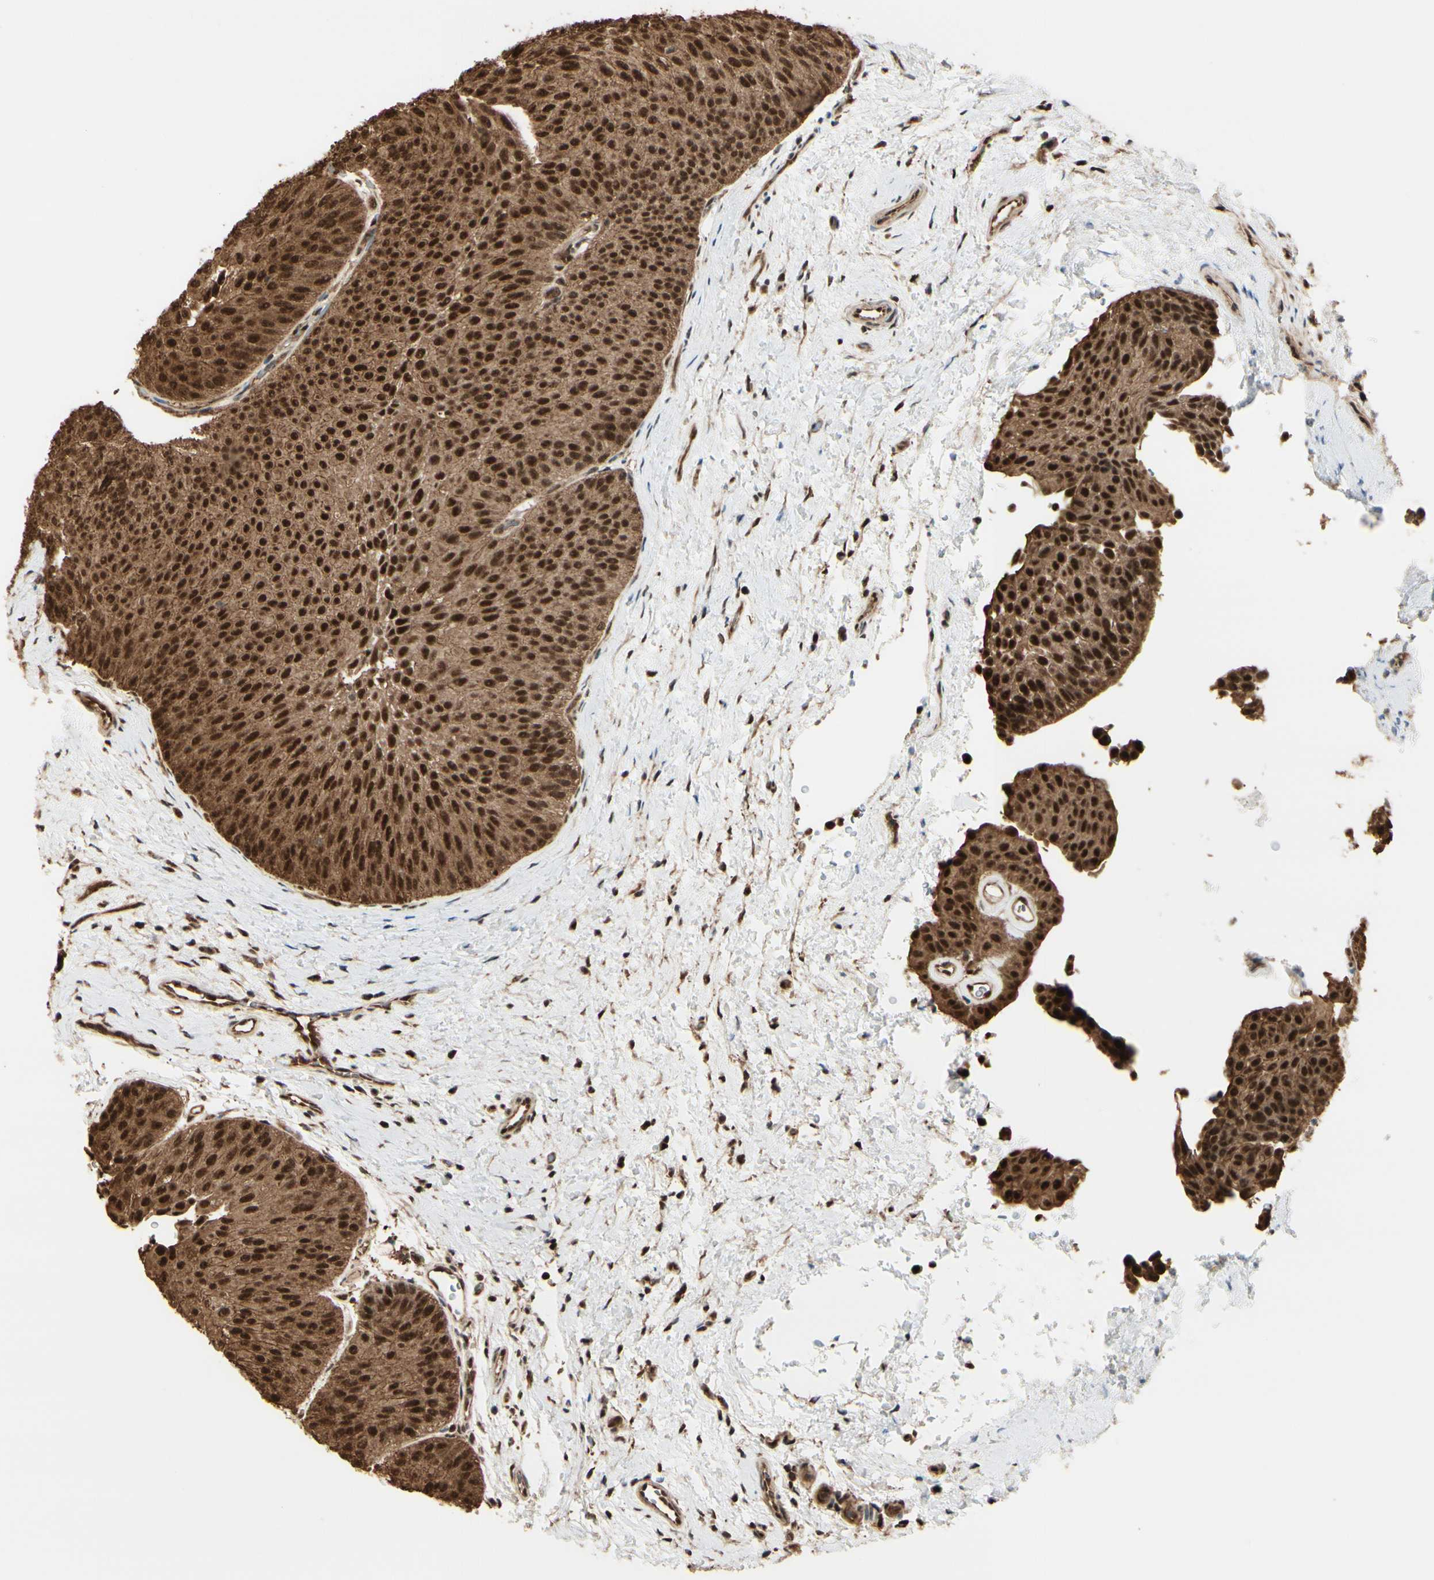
{"staining": {"intensity": "strong", "quantity": ">75%", "location": "cytoplasmic/membranous,nuclear"}, "tissue": "urothelial cancer", "cell_type": "Tumor cells", "image_type": "cancer", "snomed": [{"axis": "morphology", "description": "Urothelial carcinoma, Low grade"}, {"axis": "topography", "description": "Urinary bladder"}], "caption": "Immunohistochemical staining of low-grade urothelial carcinoma demonstrates high levels of strong cytoplasmic/membranous and nuclear staining in approximately >75% of tumor cells. (DAB IHC, brown staining for protein, blue staining for nuclei).", "gene": "HSF1", "patient": {"sex": "female", "age": 60}}